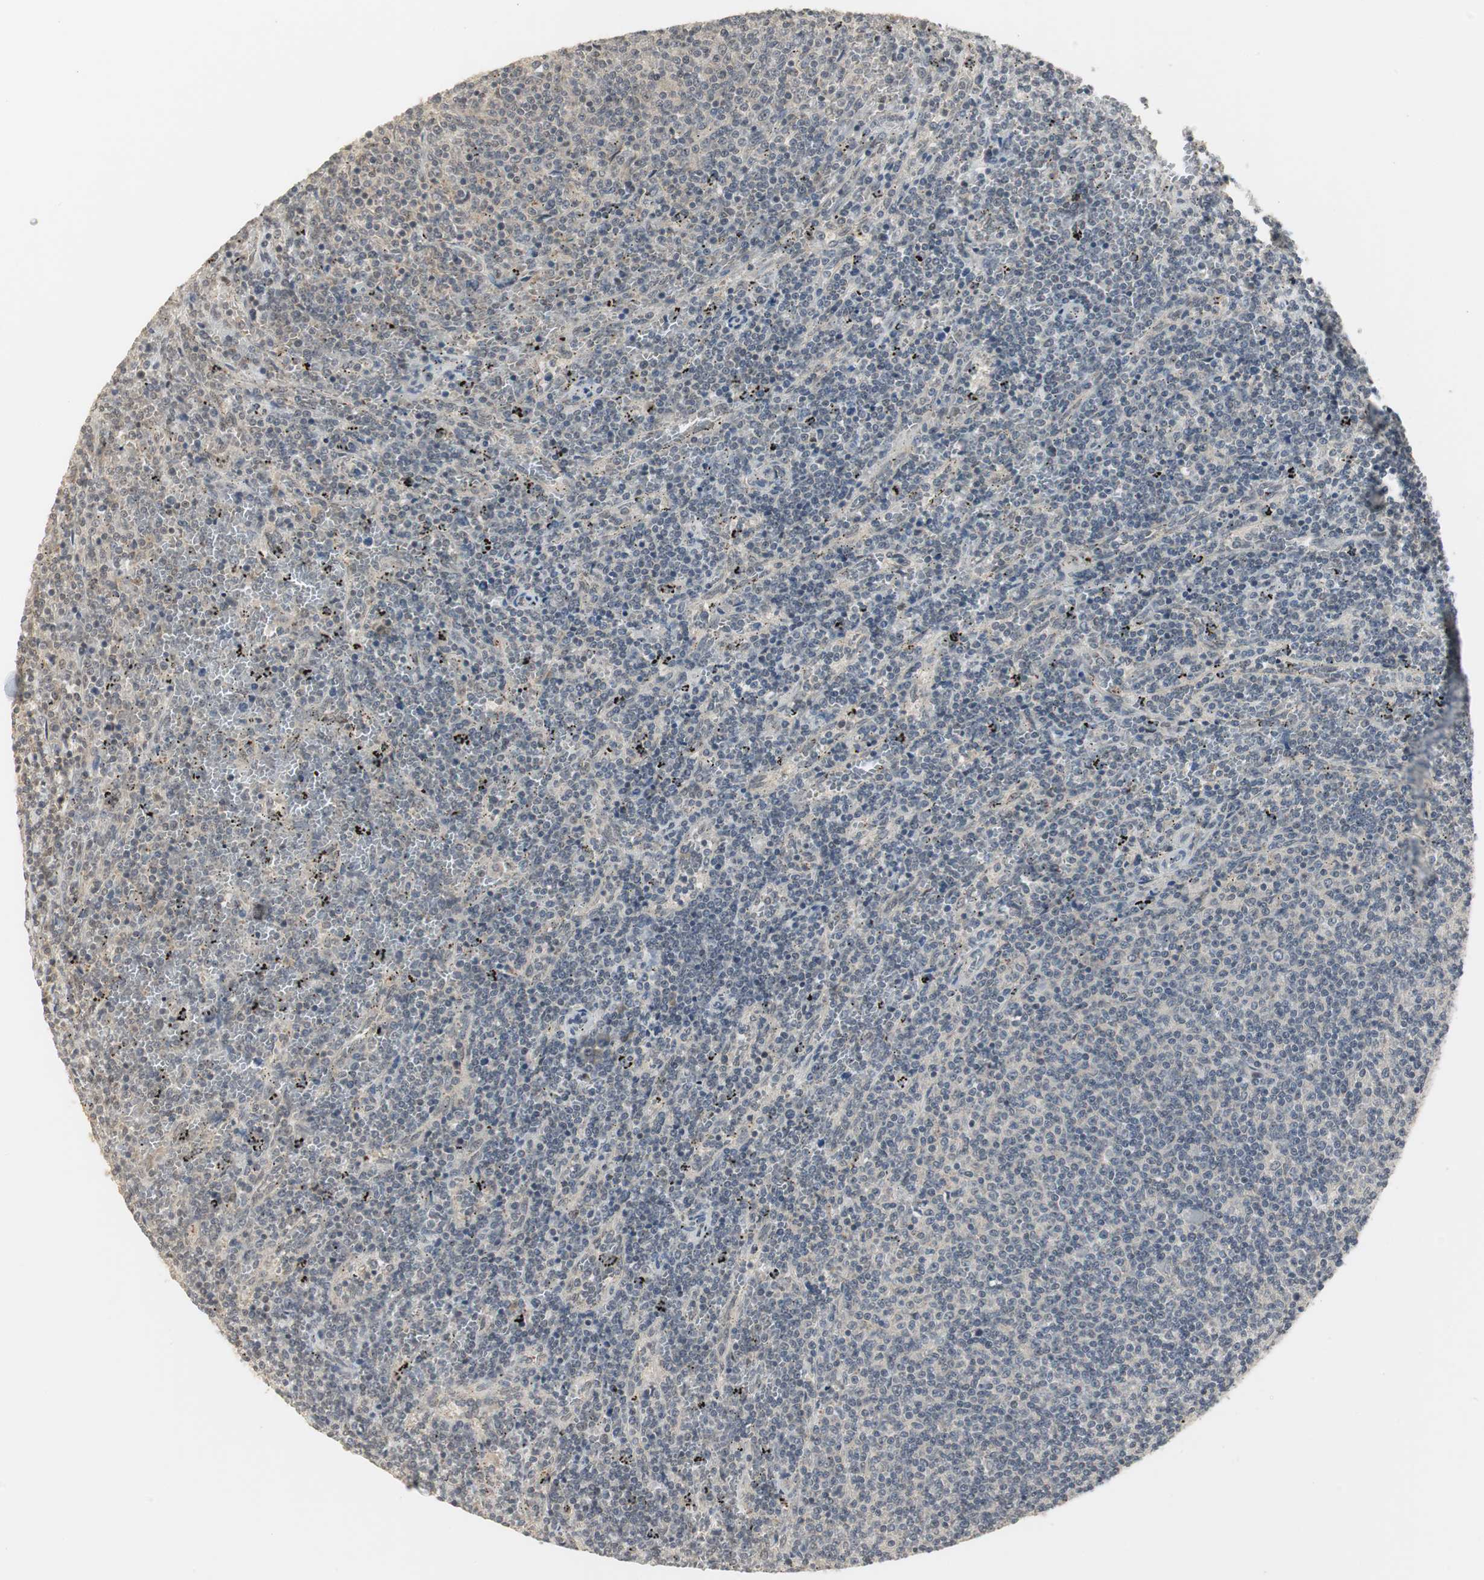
{"staining": {"intensity": "negative", "quantity": "none", "location": "none"}, "tissue": "lymphoma", "cell_type": "Tumor cells", "image_type": "cancer", "snomed": [{"axis": "morphology", "description": "Malignant lymphoma, non-Hodgkin's type, Low grade"}, {"axis": "topography", "description": "Spleen"}], "caption": "Photomicrograph shows no protein positivity in tumor cells of lymphoma tissue.", "gene": "ELOA", "patient": {"sex": "female", "age": 50}}